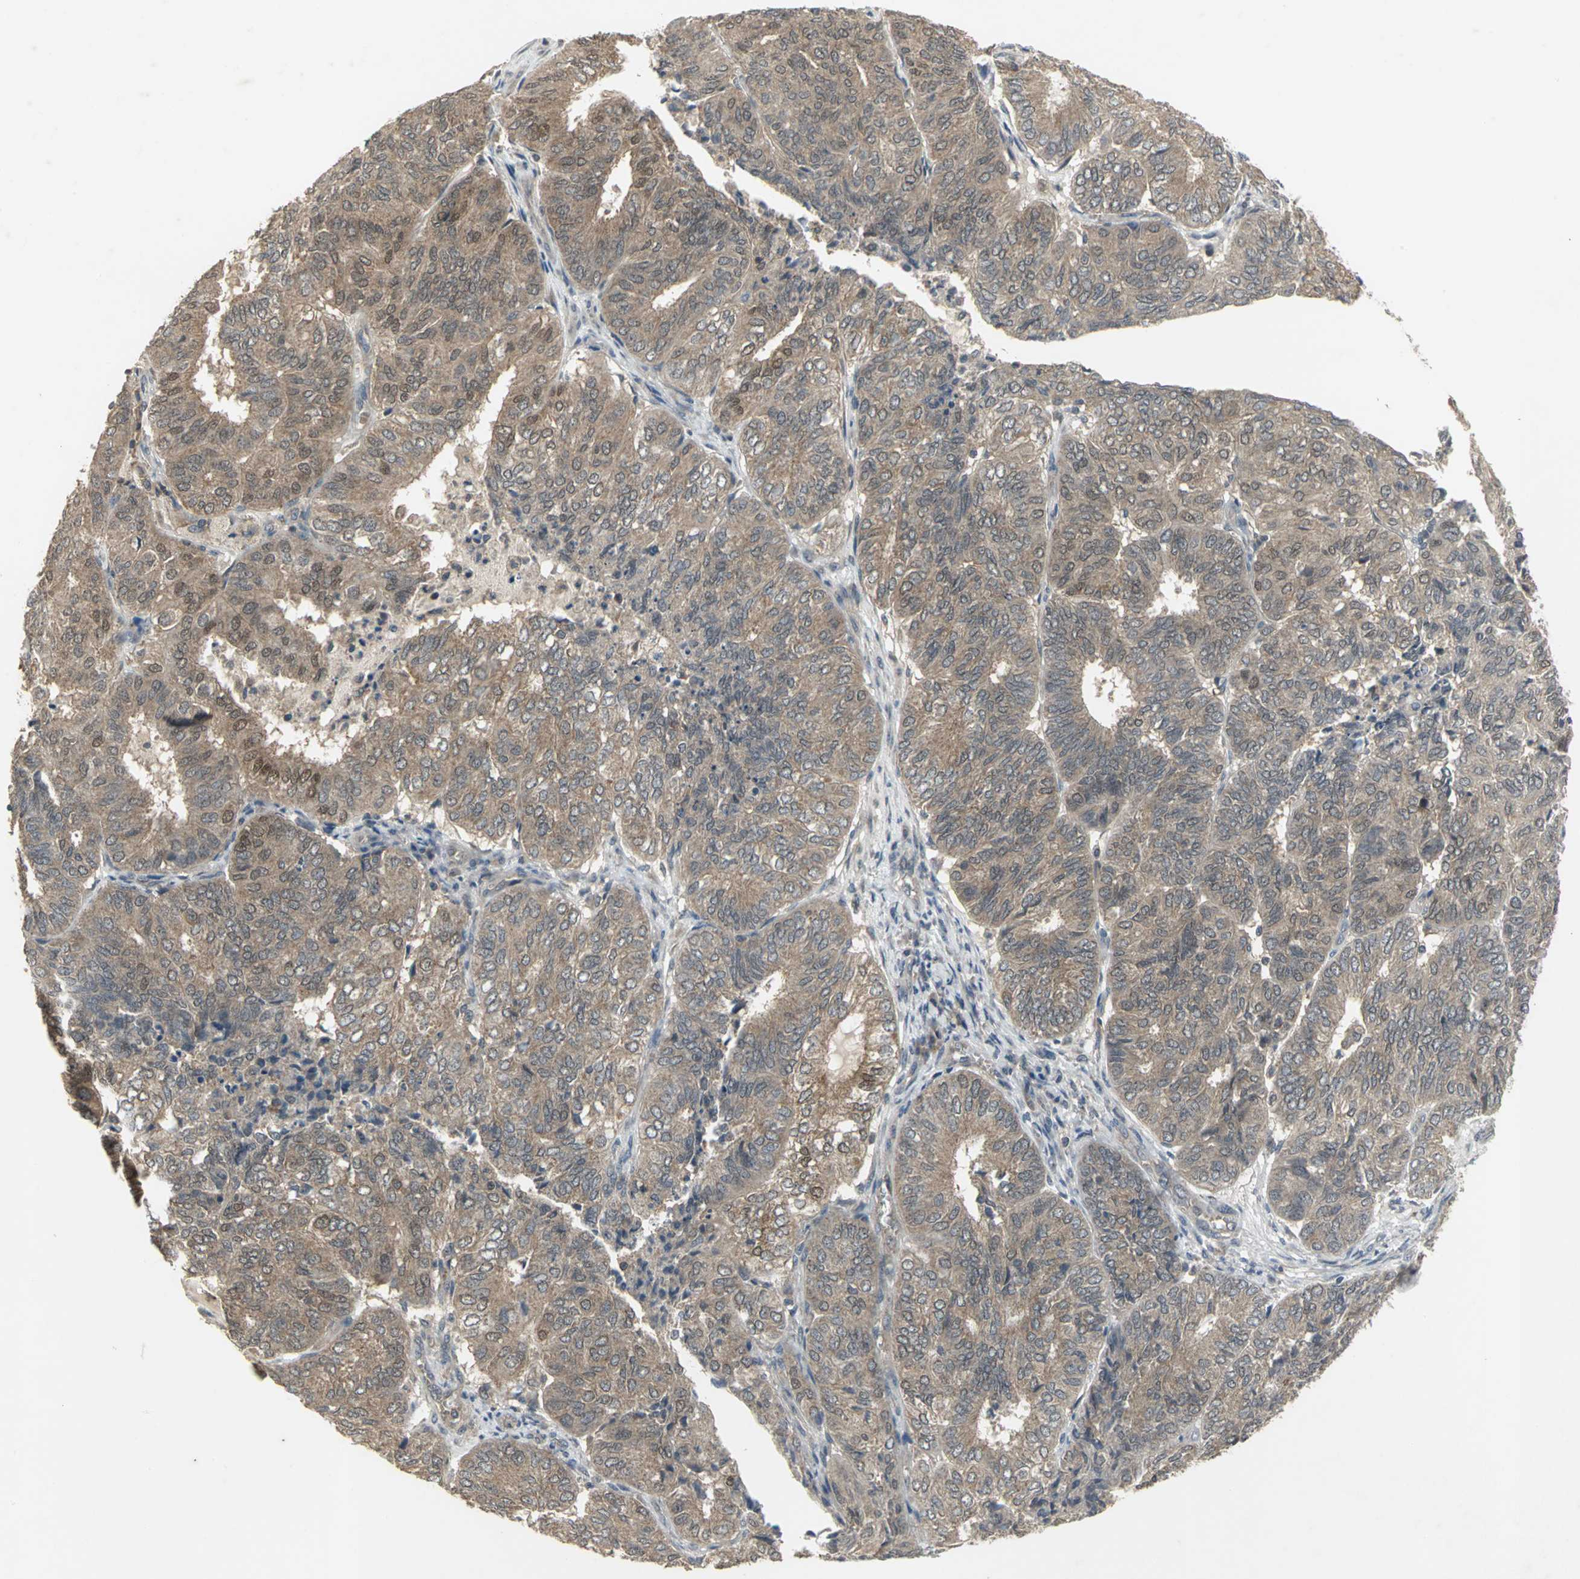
{"staining": {"intensity": "weak", "quantity": ">75%", "location": "cytoplasmic/membranous"}, "tissue": "endometrial cancer", "cell_type": "Tumor cells", "image_type": "cancer", "snomed": [{"axis": "morphology", "description": "Adenocarcinoma, NOS"}, {"axis": "topography", "description": "Uterus"}], "caption": "Immunohistochemical staining of human endometrial adenocarcinoma displays low levels of weak cytoplasmic/membranous positivity in about >75% of tumor cells.", "gene": "KEAP1", "patient": {"sex": "female", "age": 60}}